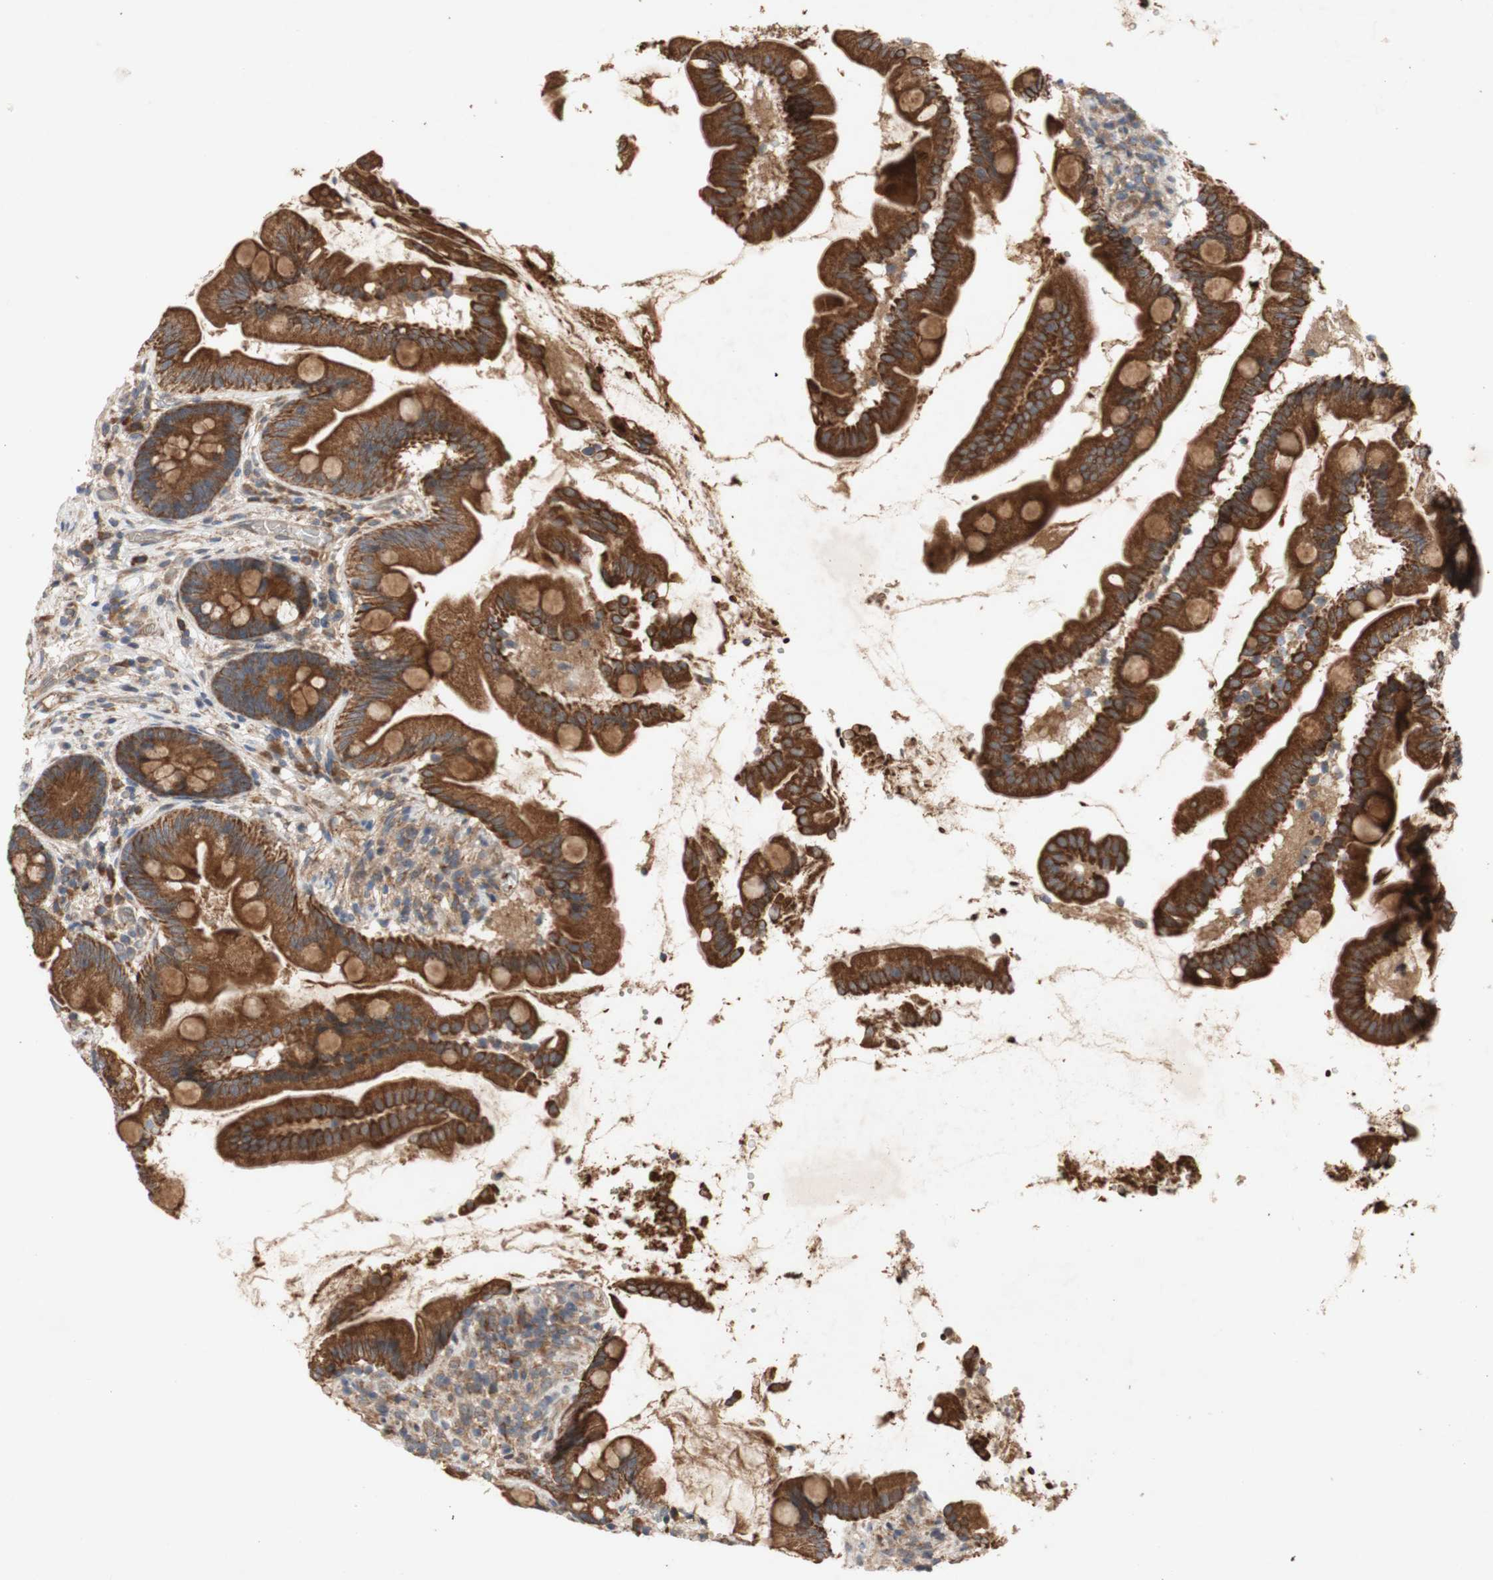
{"staining": {"intensity": "strong", "quantity": ">75%", "location": "cytoplasmic/membranous"}, "tissue": "small intestine", "cell_type": "Glandular cells", "image_type": "normal", "snomed": [{"axis": "morphology", "description": "Normal tissue, NOS"}, {"axis": "topography", "description": "Small intestine"}], "caption": "Protein expression analysis of unremarkable small intestine shows strong cytoplasmic/membranous staining in about >75% of glandular cells.", "gene": "PKN1", "patient": {"sex": "female", "age": 56}}